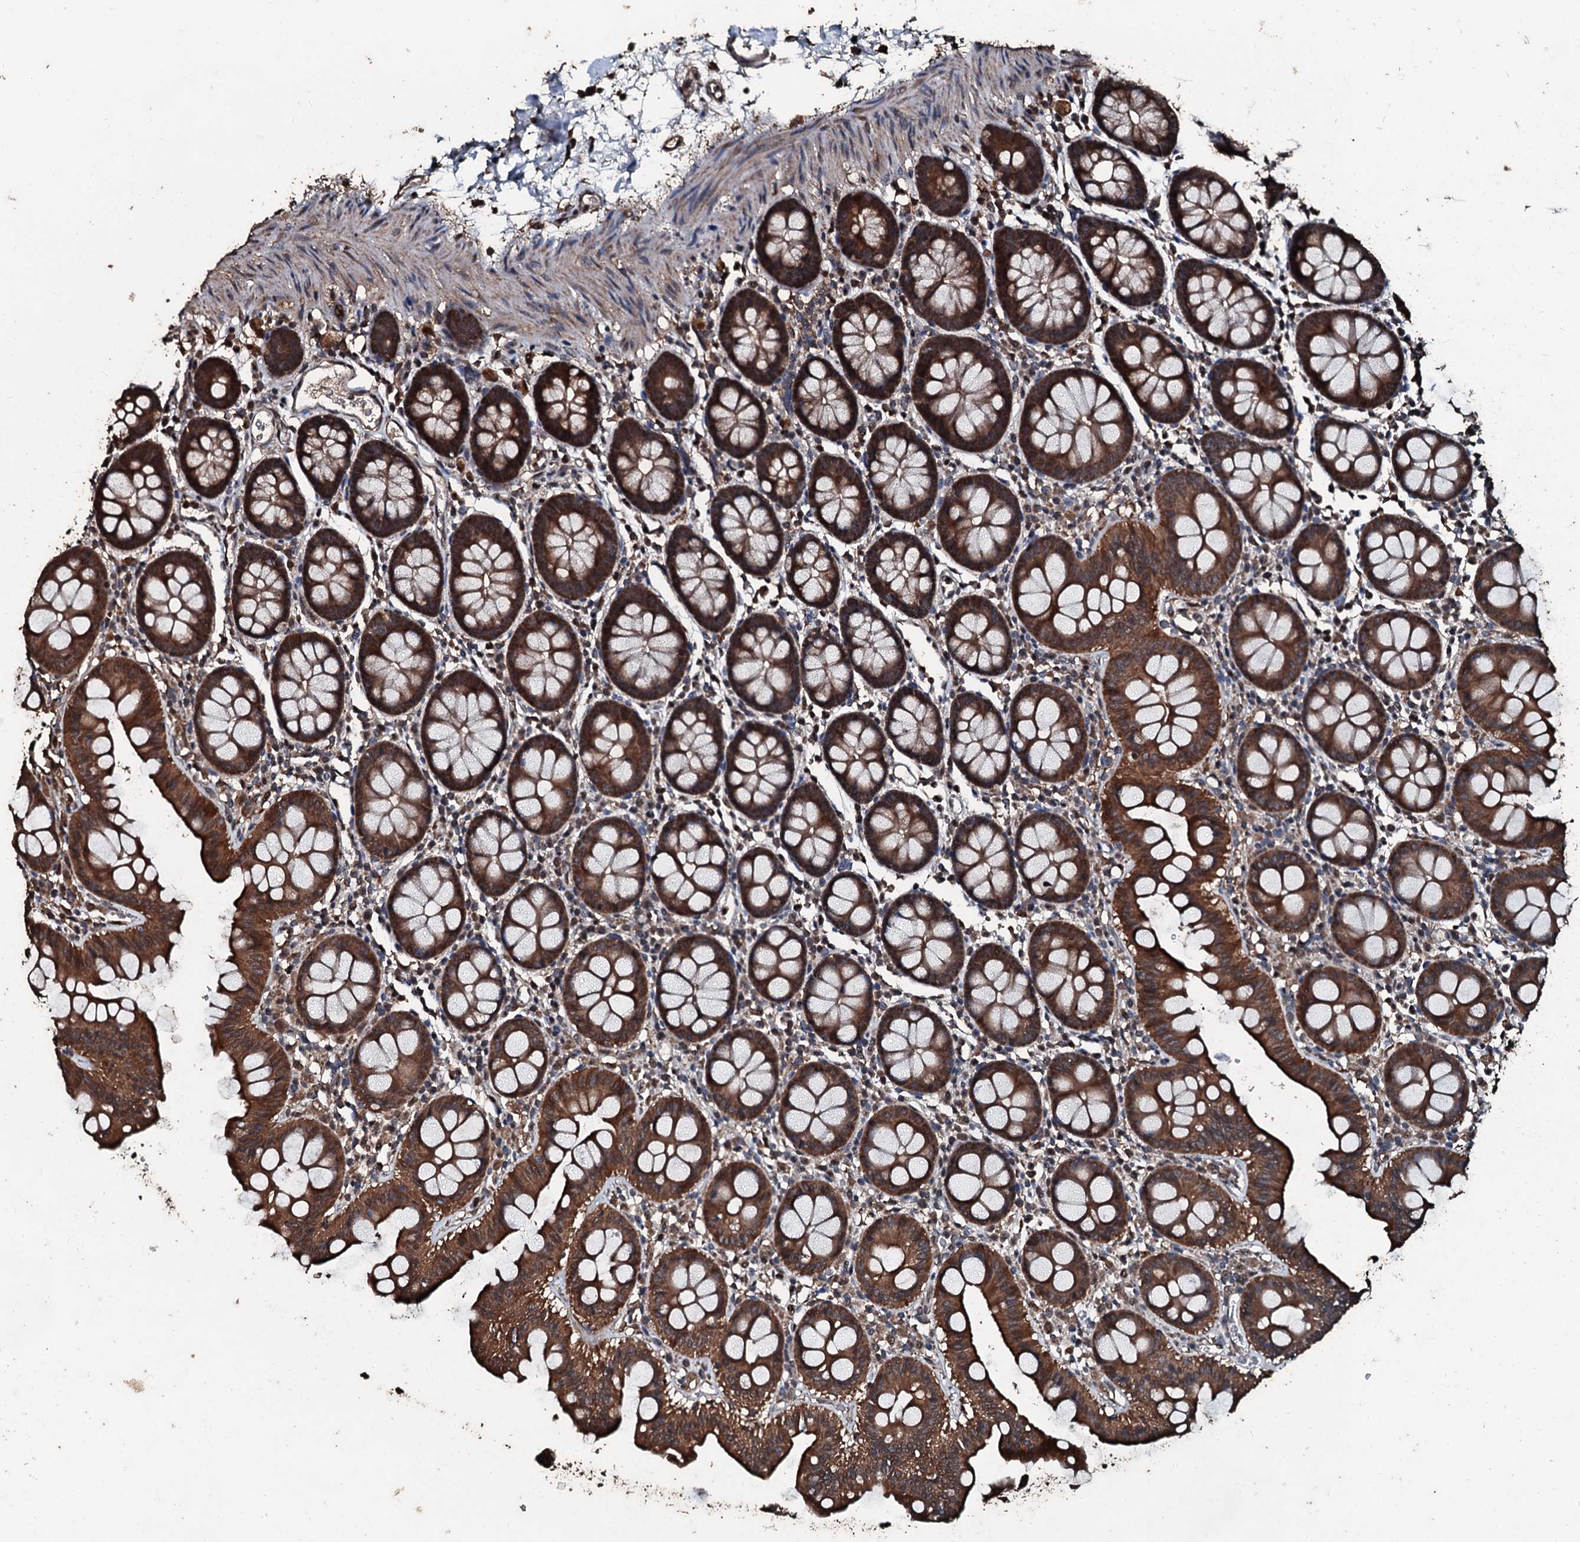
{"staining": {"intensity": "strong", "quantity": ">75%", "location": "cytoplasmic/membranous"}, "tissue": "colon", "cell_type": "Endothelial cells", "image_type": "normal", "snomed": [{"axis": "morphology", "description": "Normal tissue, NOS"}, {"axis": "topography", "description": "Colon"}], "caption": "The image exhibits staining of unremarkable colon, revealing strong cytoplasmic/membranous protein positivity (brown color) within endothelial cells.", "gene": "FAAP24", "patient": {"sex": "male", "age": 75}}